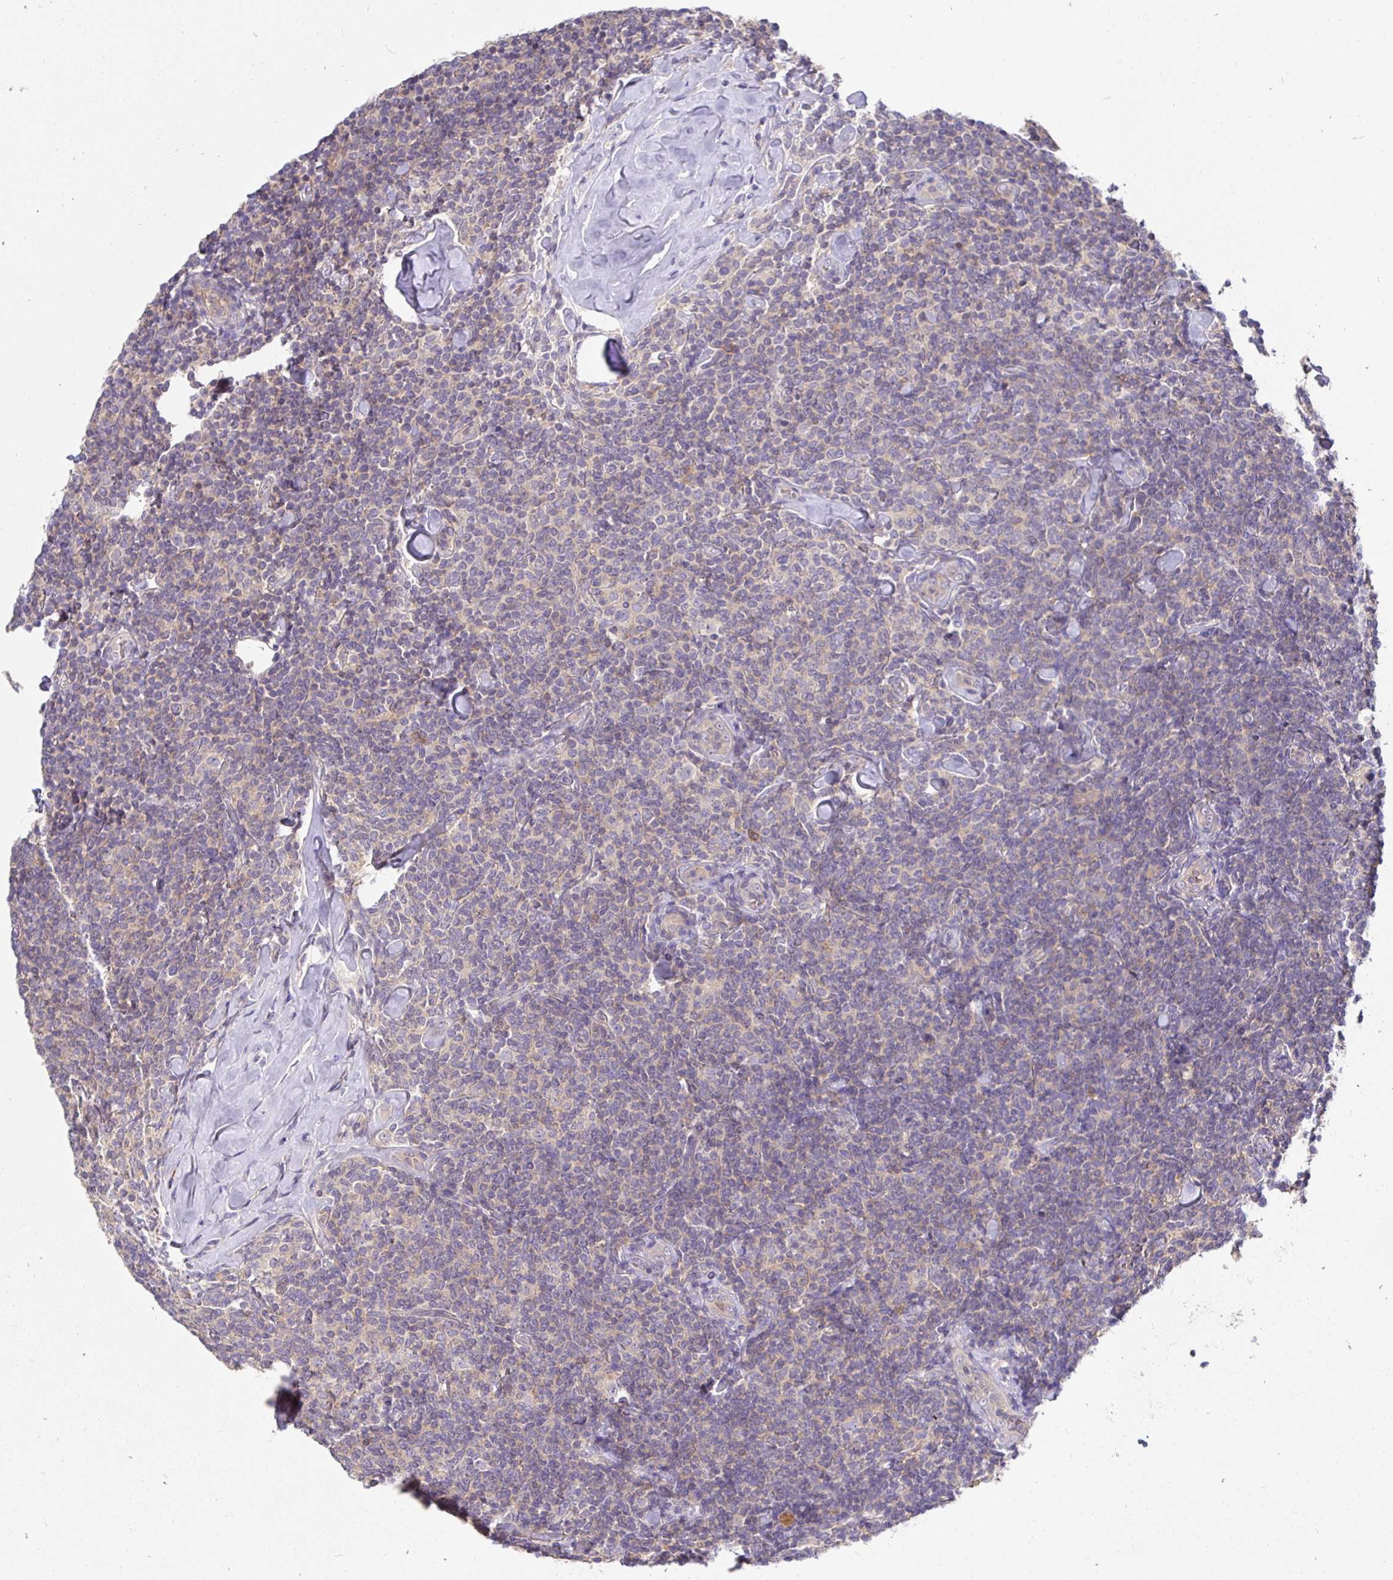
{"staining": {"intensity": "negative", "quantity": "none", "location": "none"}, "tissue": "lymphoma", "cell_type": "Tumor cells", "image_type": "cancer", "snomed": [{"axis": "morphology", "description": "Malignant lymphoma, non-Hodgkin's type, Low grade"}, {"axis": "topography", "description": "Lymph node"}], "caption": "Tumor cells show no significant protein staining in malignant lymphoma, non-Hodgkin's type (low-grade).", "gene": "KIF21A", "patient": {"sex": "female", "age": 56}}